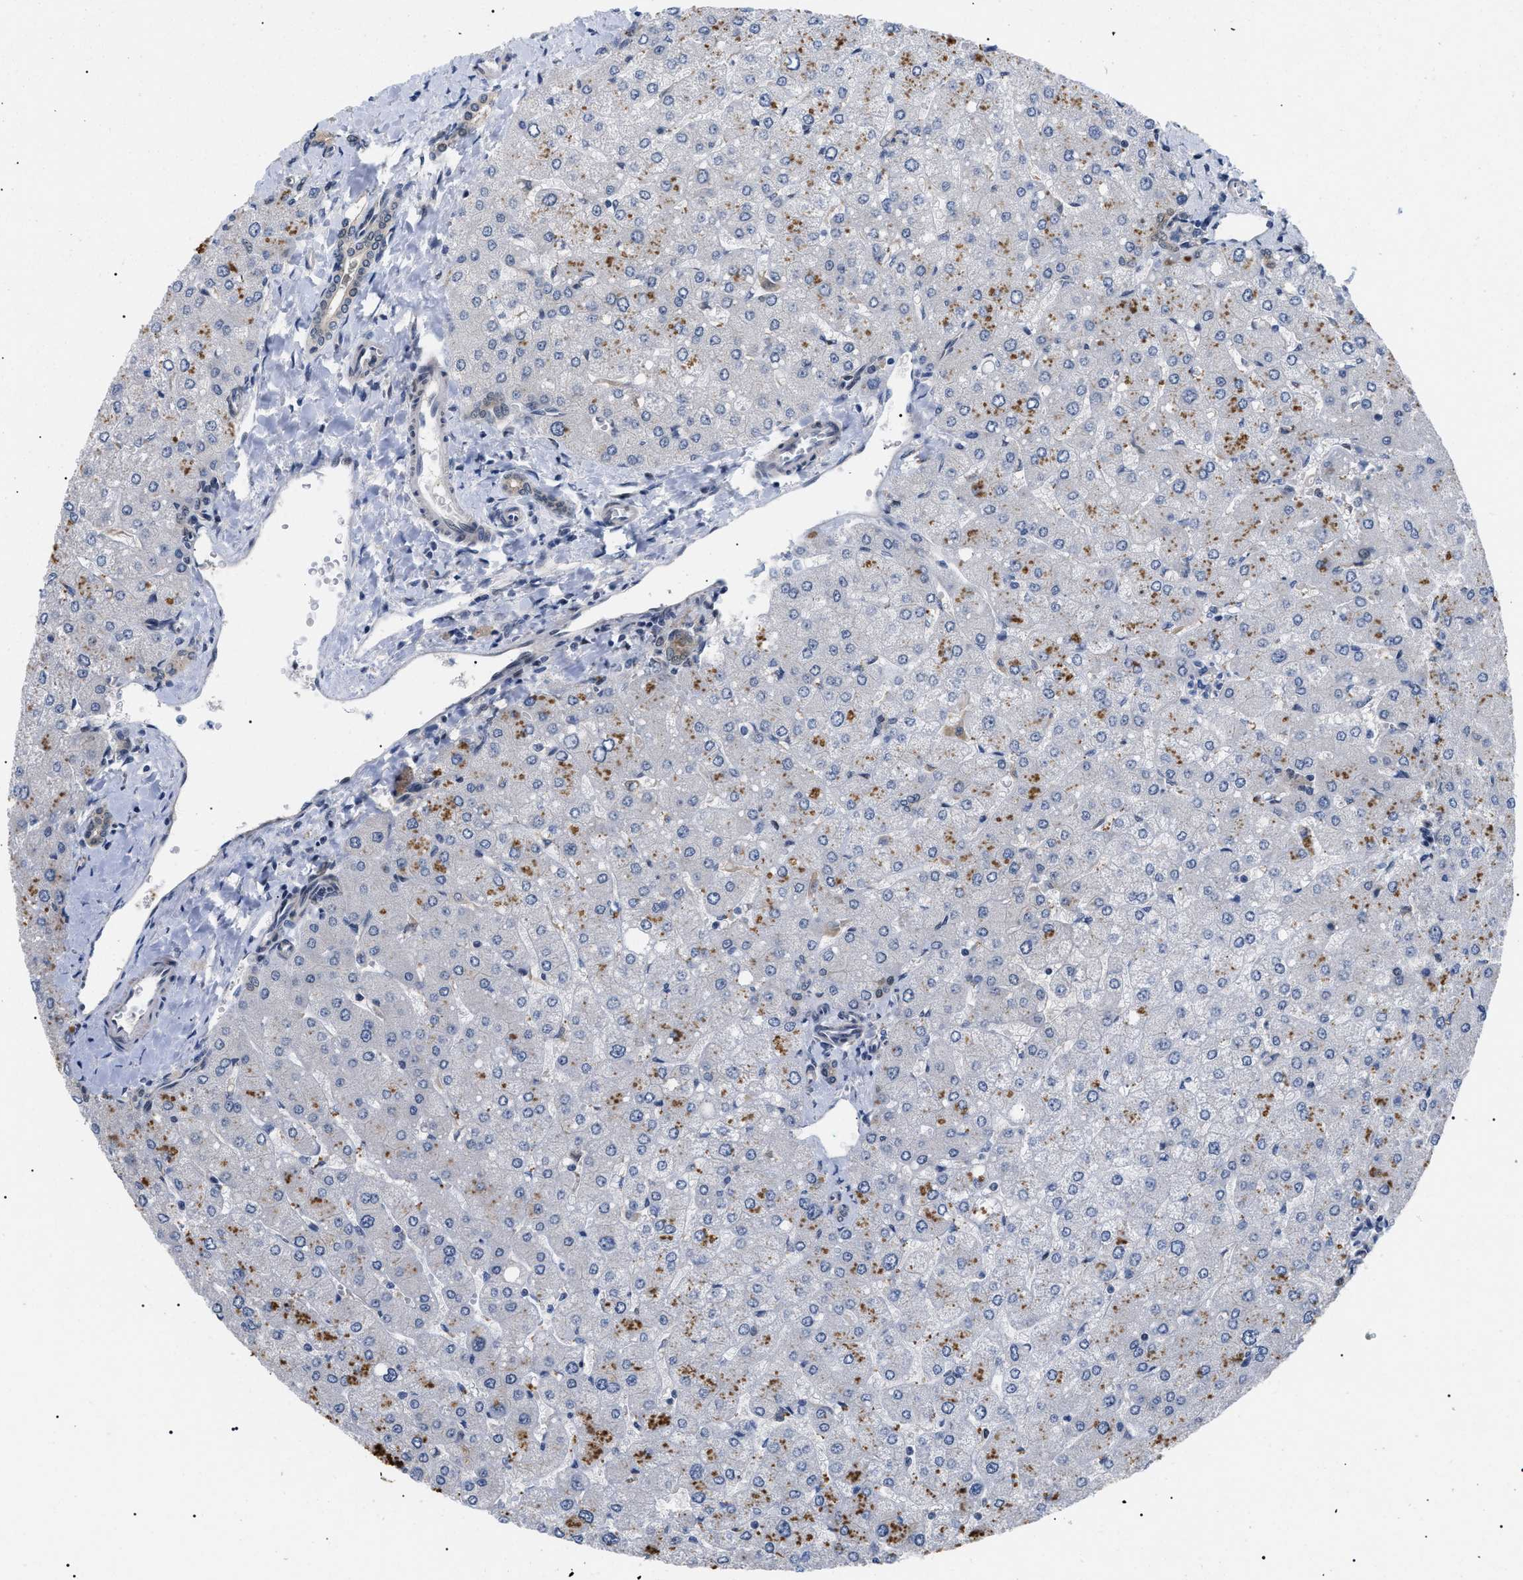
{"staining": {"intensity": "negative", "quantity": "none", "location": "none"}, "tissue": "liver", "cell_type": "Cholangiocytes", "image_type": "normal", "snomed": [{"axis": "morphology", "description": "Normal tissue, NOS"}, {"axis": "topography", "description": "Liver"}], "caption": "An immunohistochemistry (IHC) image of normal liver is shown. There is no staining in cholangiocytes of liver.", "gene": "GARRE1", "patient": {"sex": "male", "age": 55}}